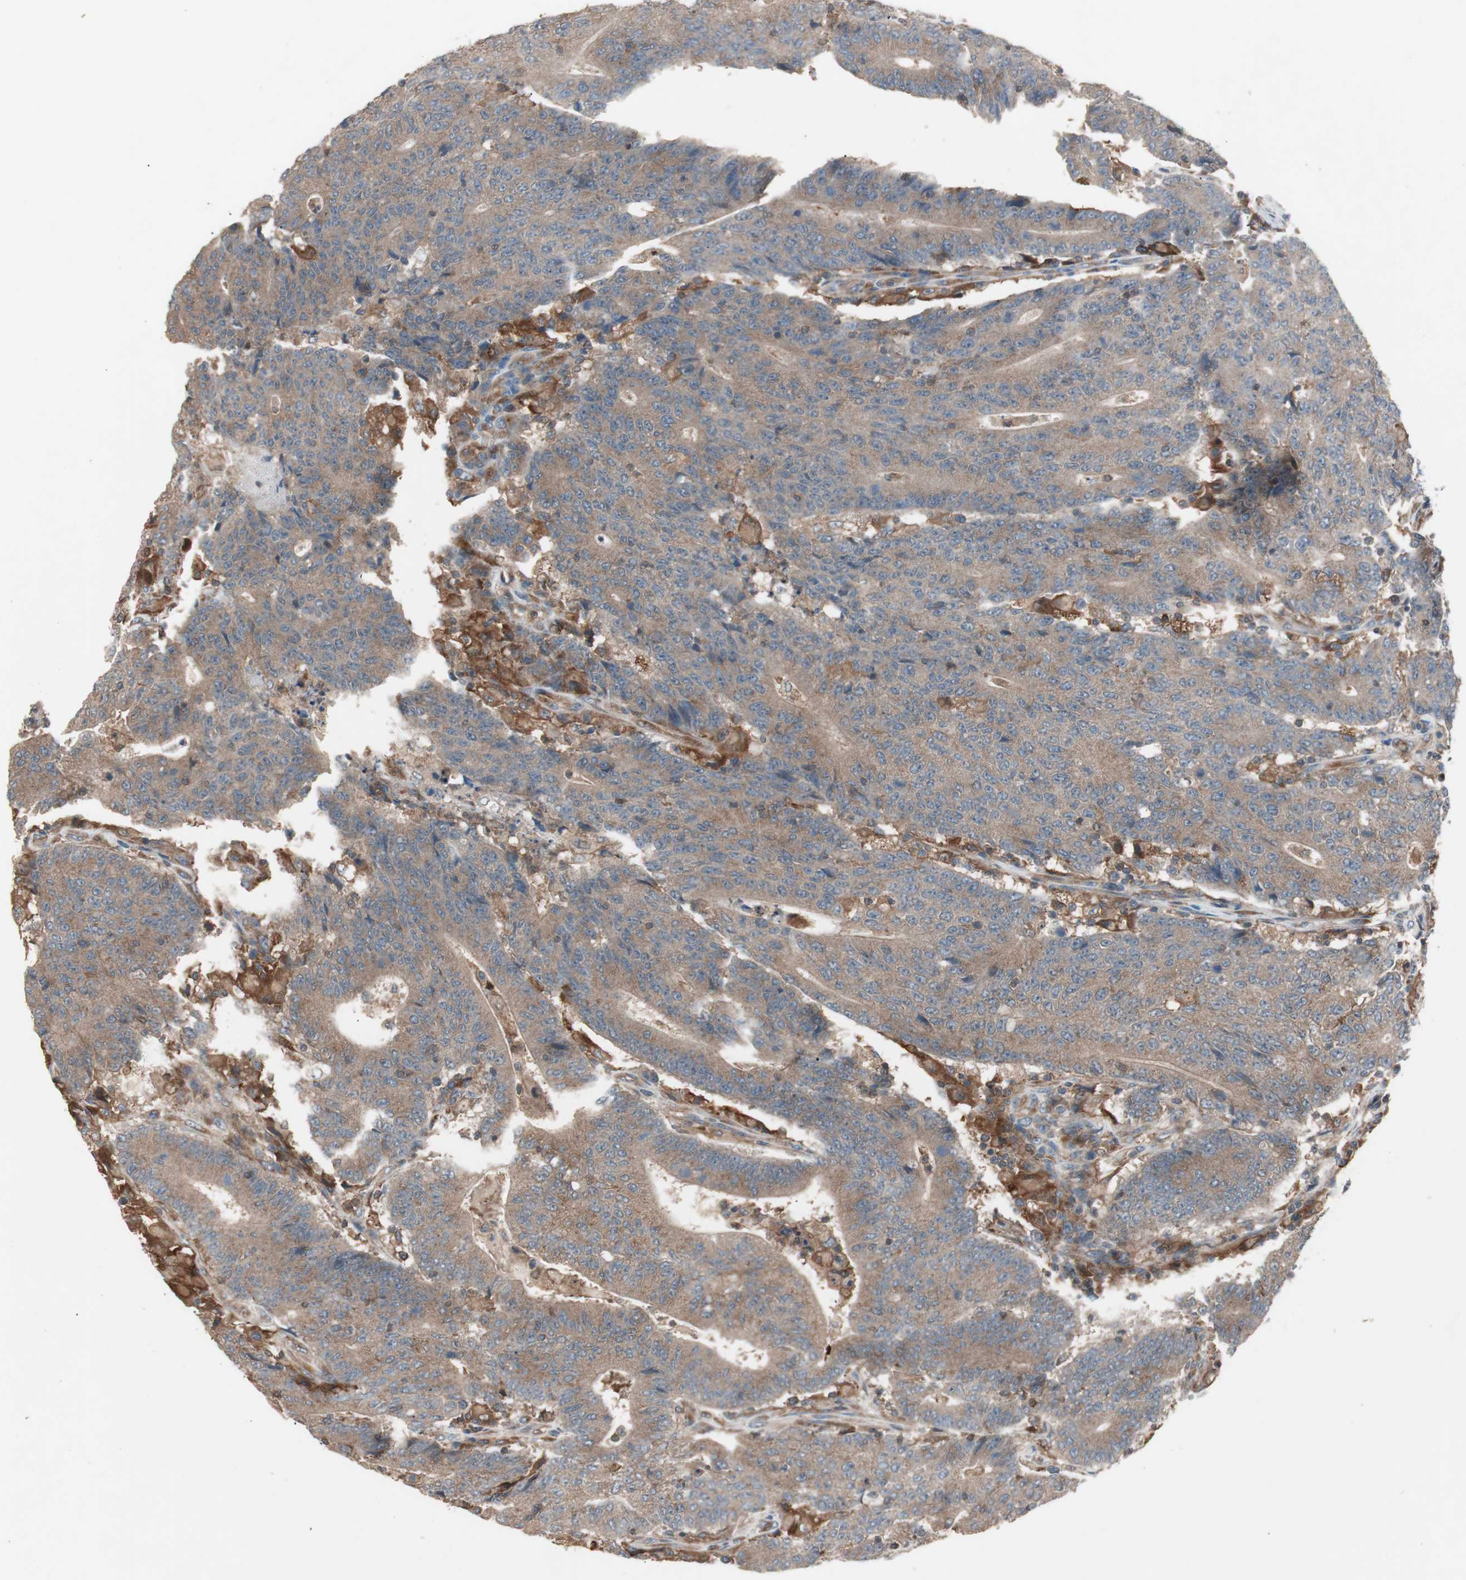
{"staining": {"intensity": "moderate", "quantity": ">75%", "location": "cytoplasmic/membranous"}, "tissue": "colorectal cancer", "cell_type": "Tumor cells", "image_type": "cancer", "snomed": [{"axis": "morphology", "description": "Normal tissue, NOS"}, {"axis": "morphology", "description": "Adenocarcinoma, NOS"}, {"axis": "topography", "description": "Colon"}], "caption": "Brown immunohistochemical staining in human adenocarcinoma (colorectal) displays moderate cytoplasmic/membranous staining in about >75% of tumor cells. (IHC, brightfield microscopy, high magnification).", "gene": "STAB1", "patient": {"sex": "female", "age": 75}}